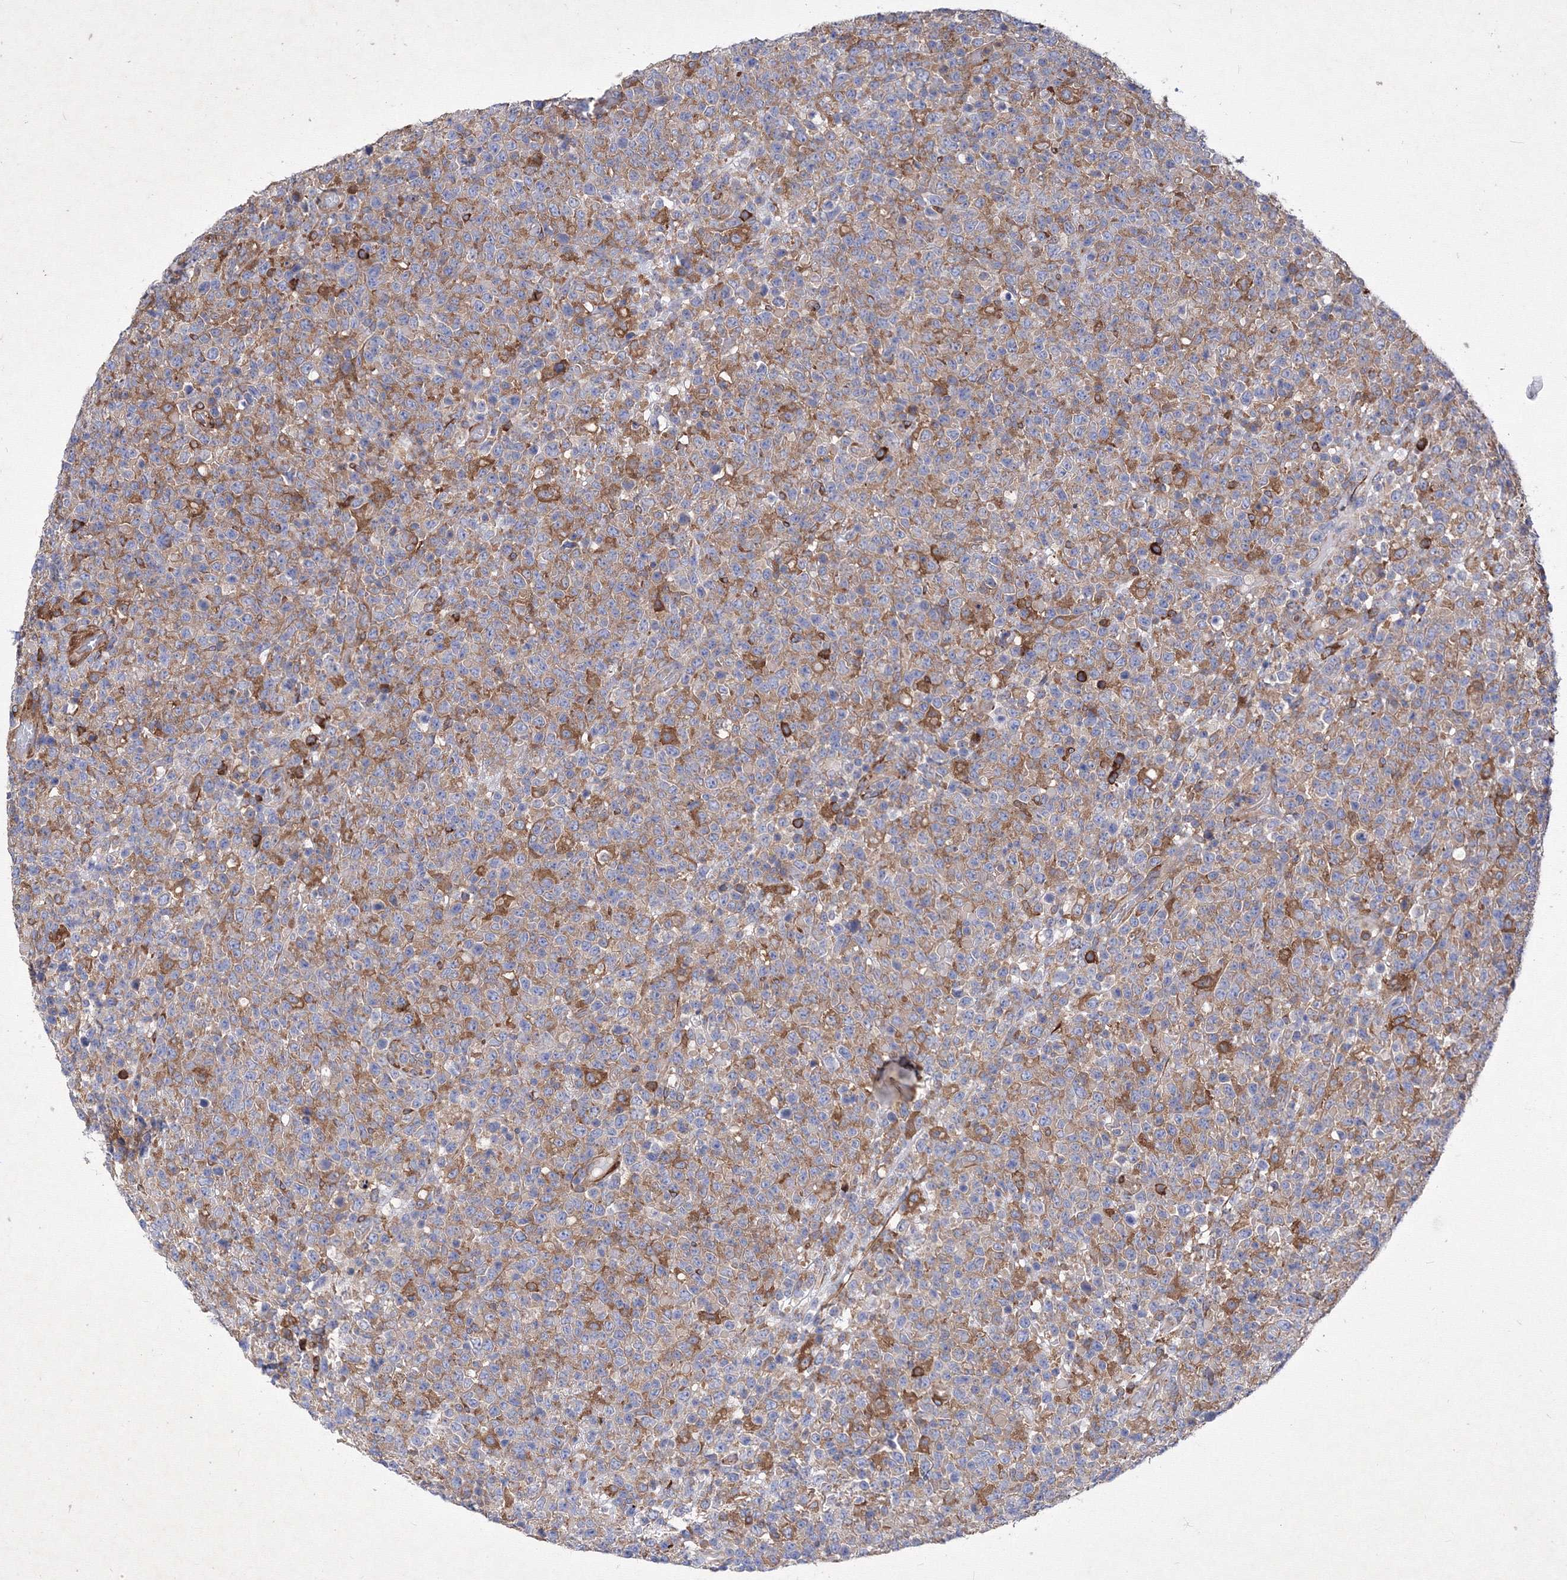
{"staining": {"intensity": "moderate", "quantity": "25%-75%", "location": "cytoplasmic/membranous"}, "tissue": "lymphoma", "cell_type": "Tumor cells", "image_type": "cancer", "snomed": [{"axis": "morphology", "description": "Malignant lymphoma, non-Hodgkin's type, High grade"}, {"axis": "topography", "description": "Colon"}], "caption": "A brown stain highlights moderate cytoplasmic/membranous positivity of a protein in high-grade malignant lymphoma, non-Hodgkin's type tumor cells.", "gene": "SNX18", "patient": {"sex": "female", "age": 53}}